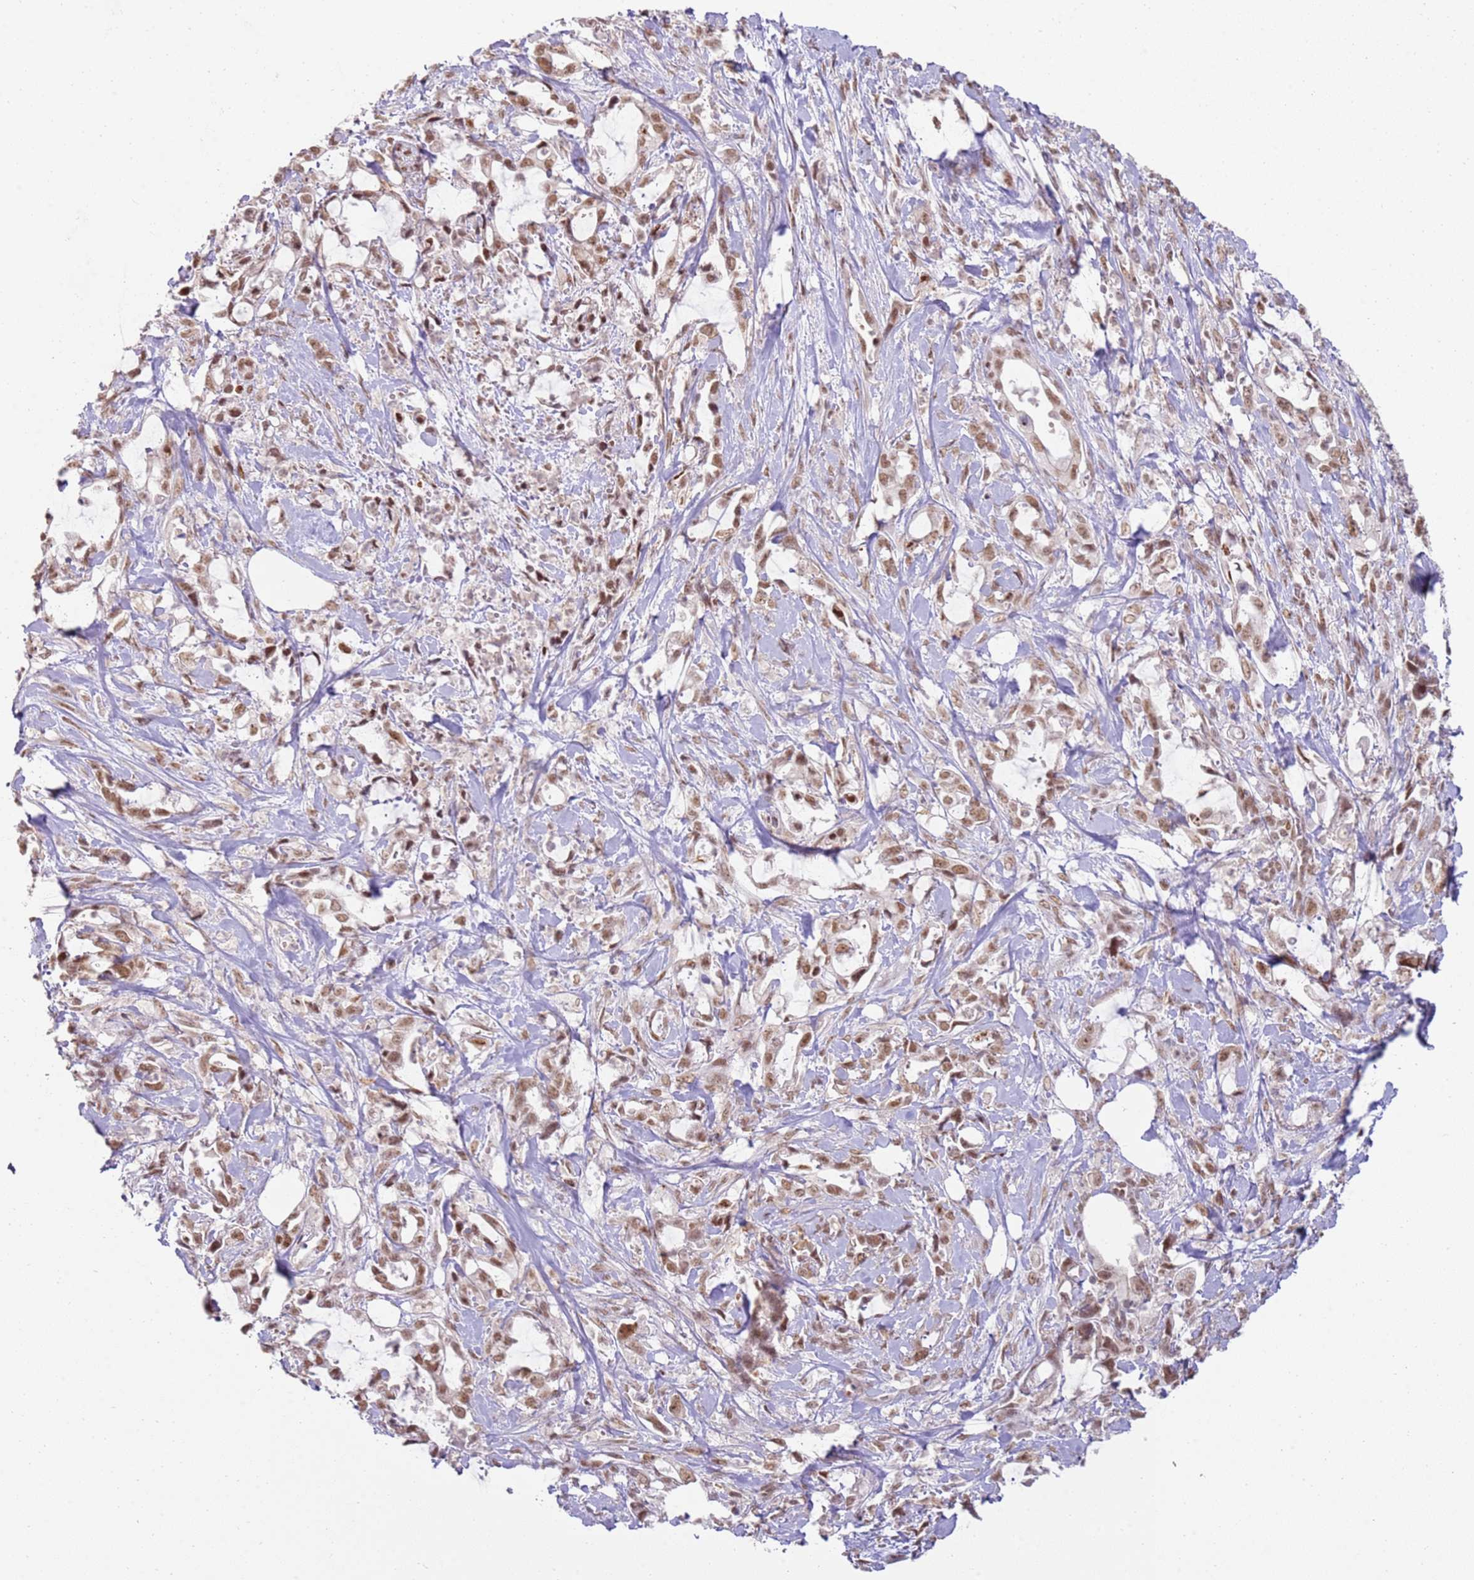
{"staining": {"intensity": "moderate", "quantity": ">75%", "location": "nuclear"}, "tissue": "pancreatic cancer", "cell_type": "Tumor cells", "image_type": "cancer", "snomed": [{"axis": "morphology", "description": "Adenocarcinoma, NOS"}, {"axis": "topography", "description": "Pancreas"}], "caption": "The image exhibits a brown stain indicating the presence of a protein in the nuclear of tumor cells in pancreatic cancer (adenocarcinoma).", "gene": "PHC2", "patient": {"sex": "female", "age": 61}}